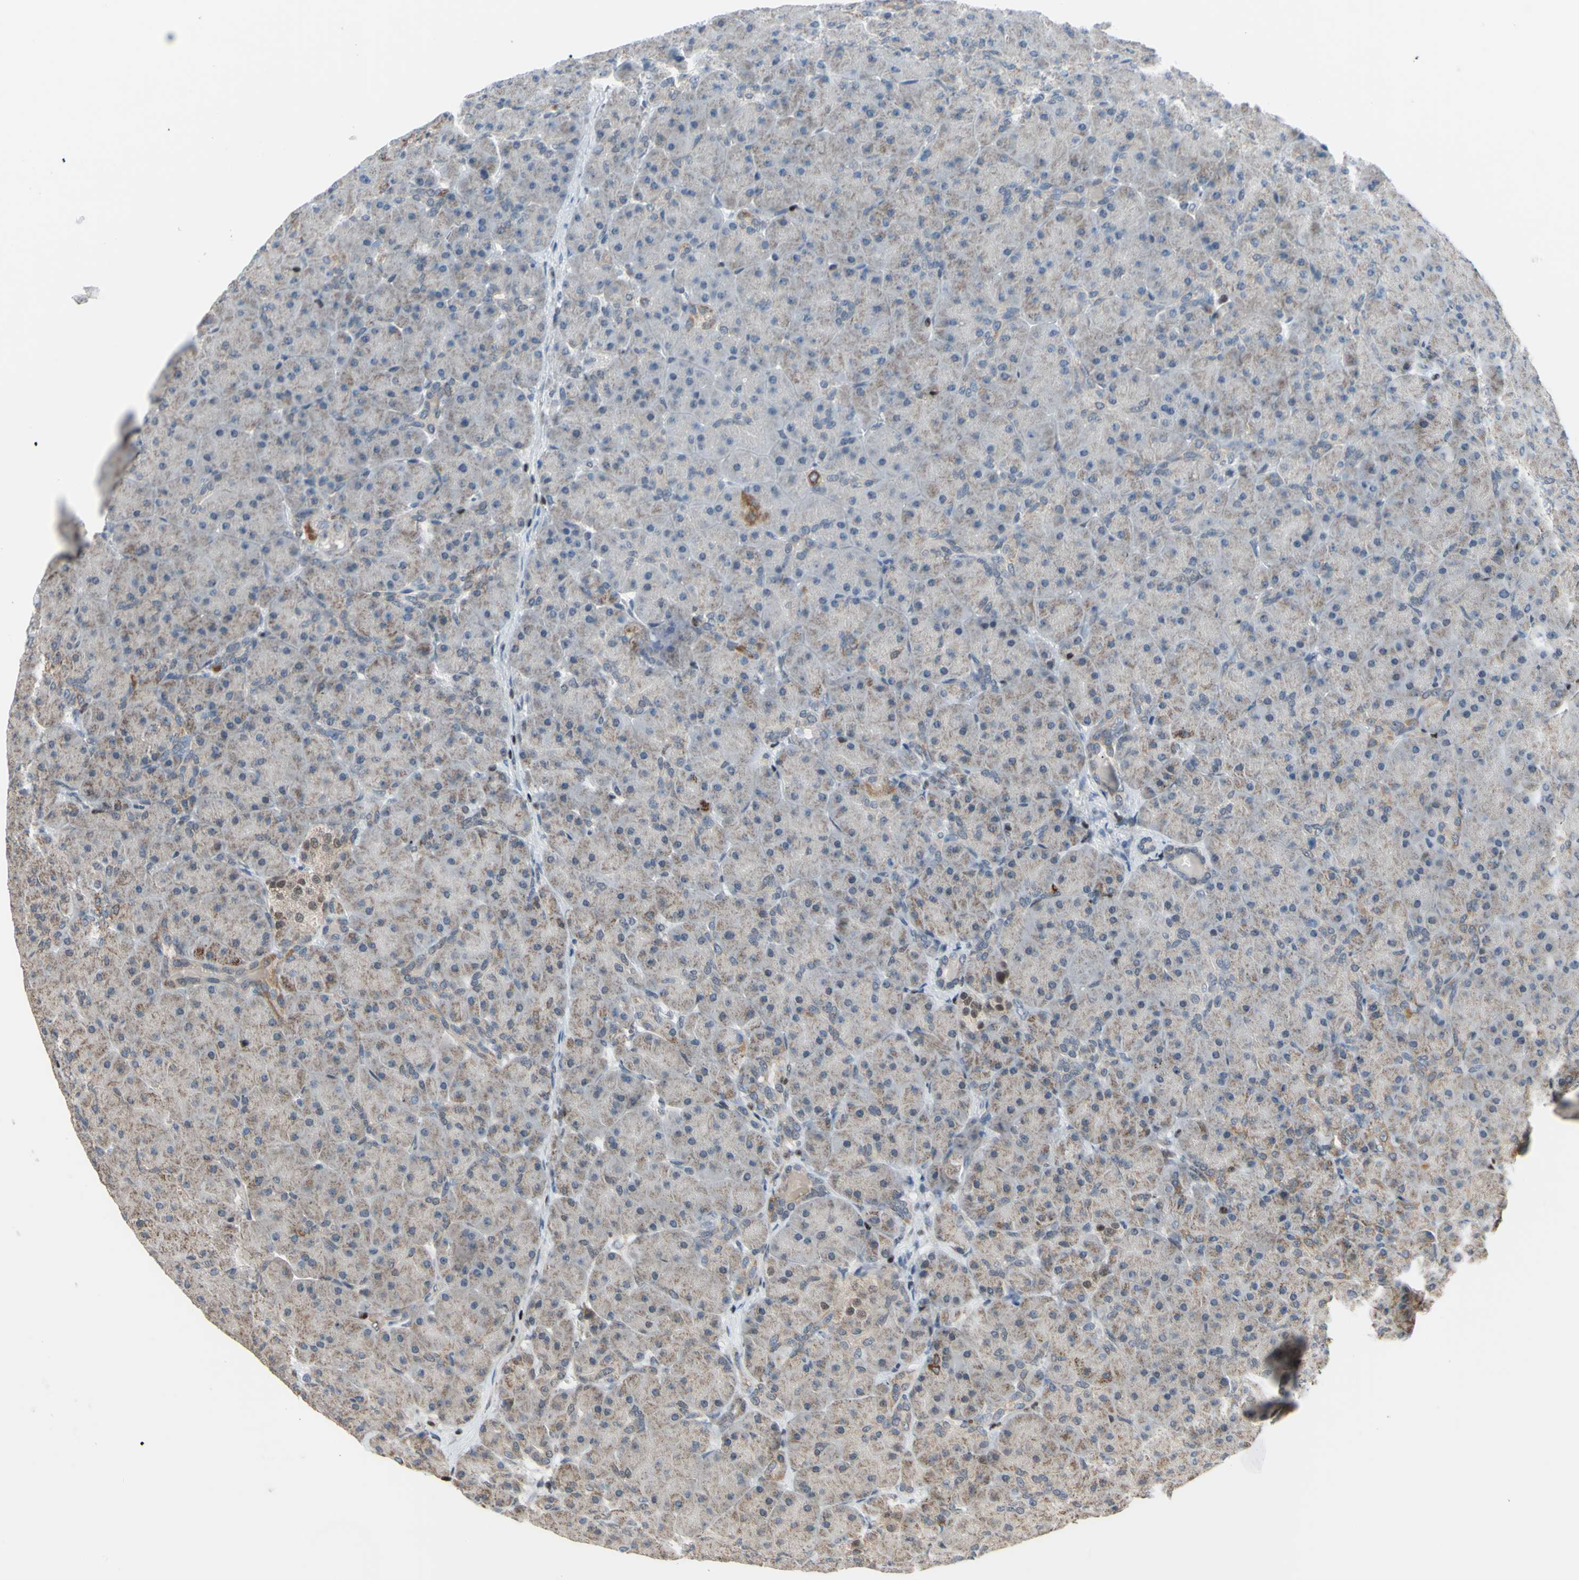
{"staining": {"intensity": "weak", "quantity": "25%-75%", "location": "cytoplasmic/membranous"}, "tissue": "pancreas", "cell_type": "Exocrine glandular cells", "image_type": "normal", "snomed": [{"axis": "morphology", "description": "Normal tissue, NOS"}, {"axis": "topography", "description": "Pancreas"}], "caption": "The micrograph exhibits immunohistochemical staining of unremarkable pancreas. There is weak cytoplasmic/membranous expression is present in about 25%-75% of exocrine glandular cells.", "gene": "SP4", "patient": {"sex": "male", "age": 66}}